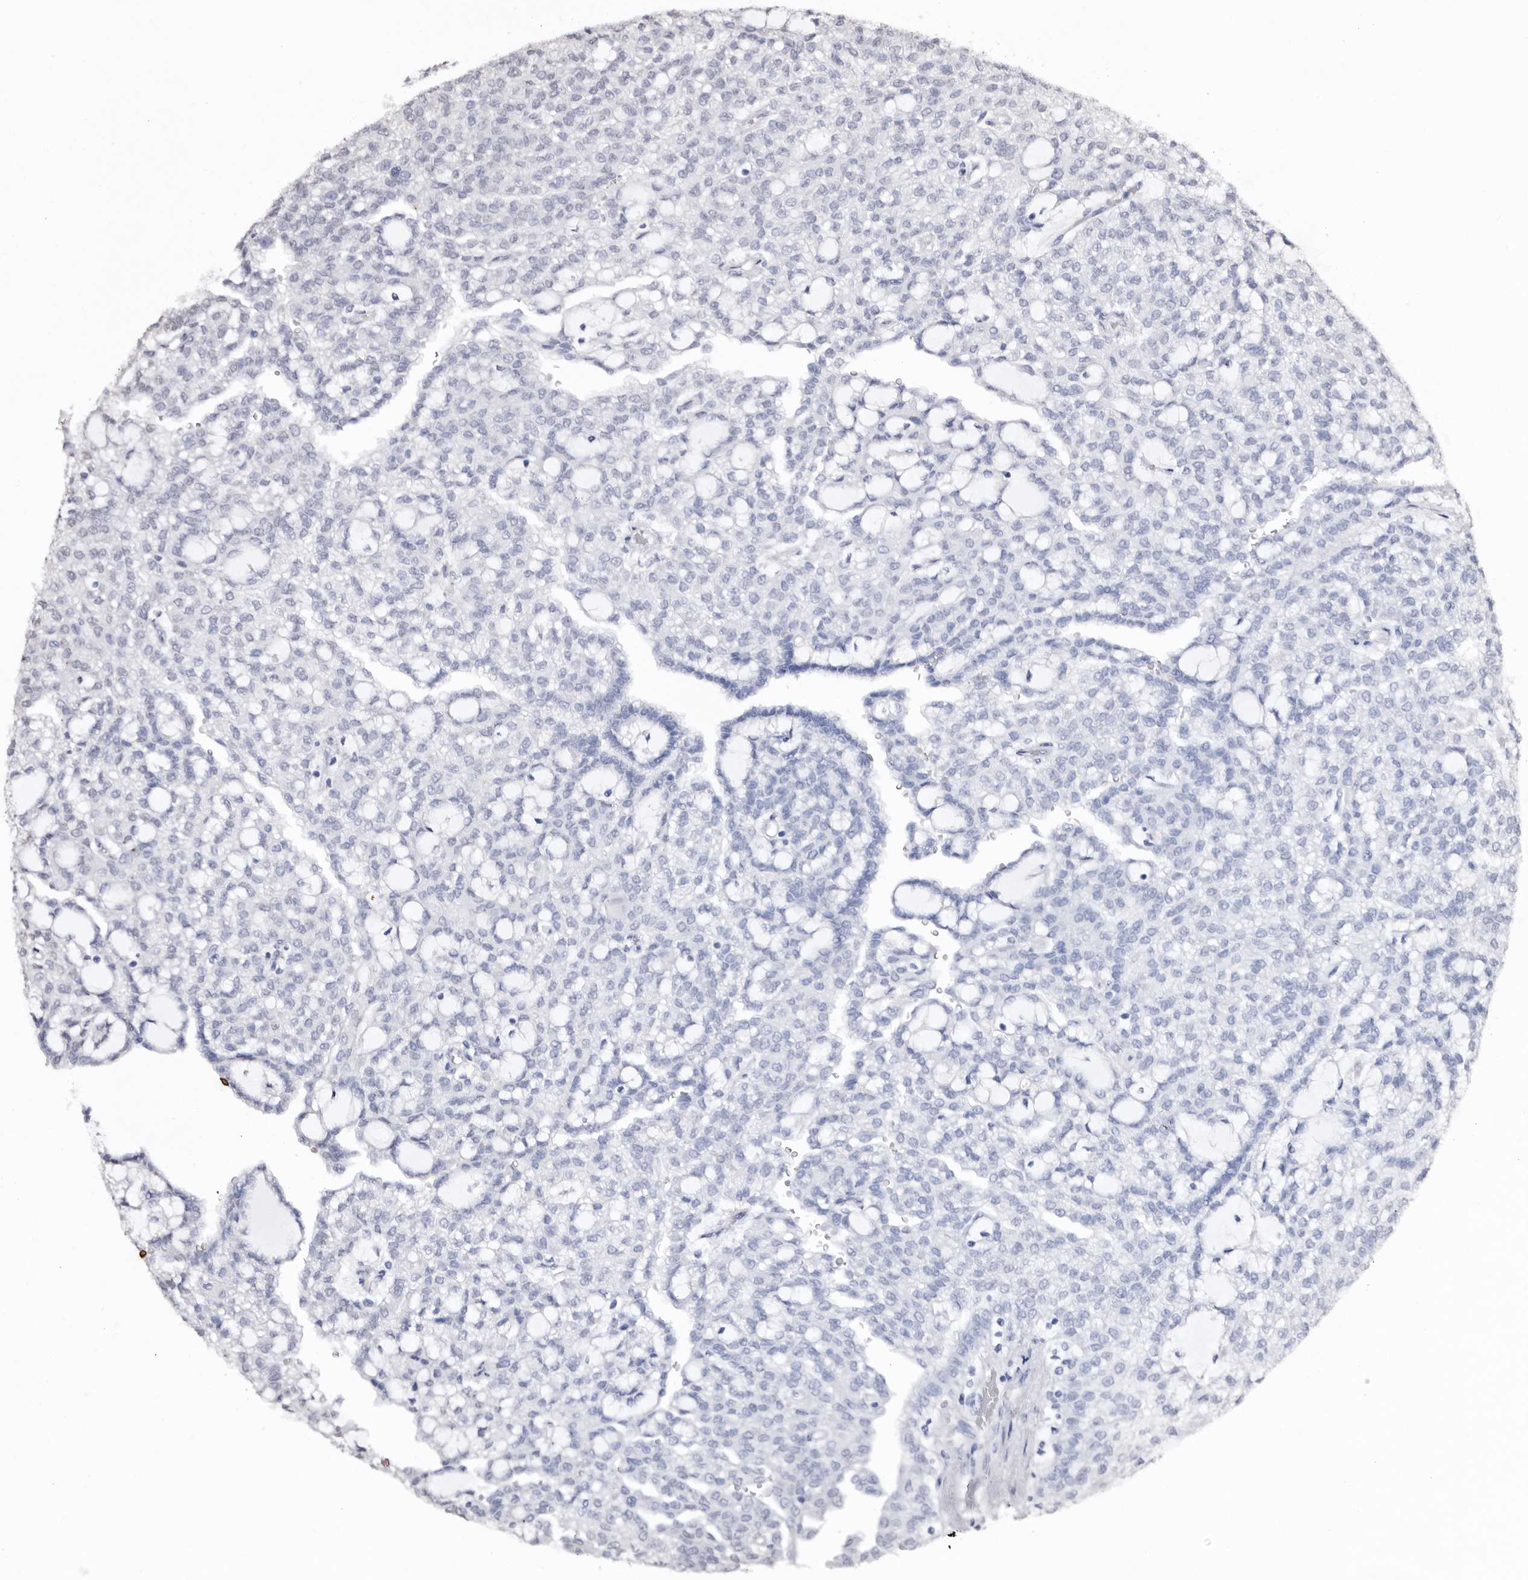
{"staining": {"intensity": "weak", "quantity": "<25%", "location": "nuclear"}, "tissue": "renal cancer", "cell_type": "Tumor cells", "image_type": "cancer", "snomed": [{"axis": "morphology", "description": "Adenocarcinoma, NOS"}, {"axis": "topography", "description": "Kidney"}], "caption": "An immunohistochemistry micrograph of adenocarcinoma (renal) is shown. There is no staining in tumor cells of adenocarcinoma (renal).", "gene": "ERBB4", "patient": {"sex": "male", "age": 63}}